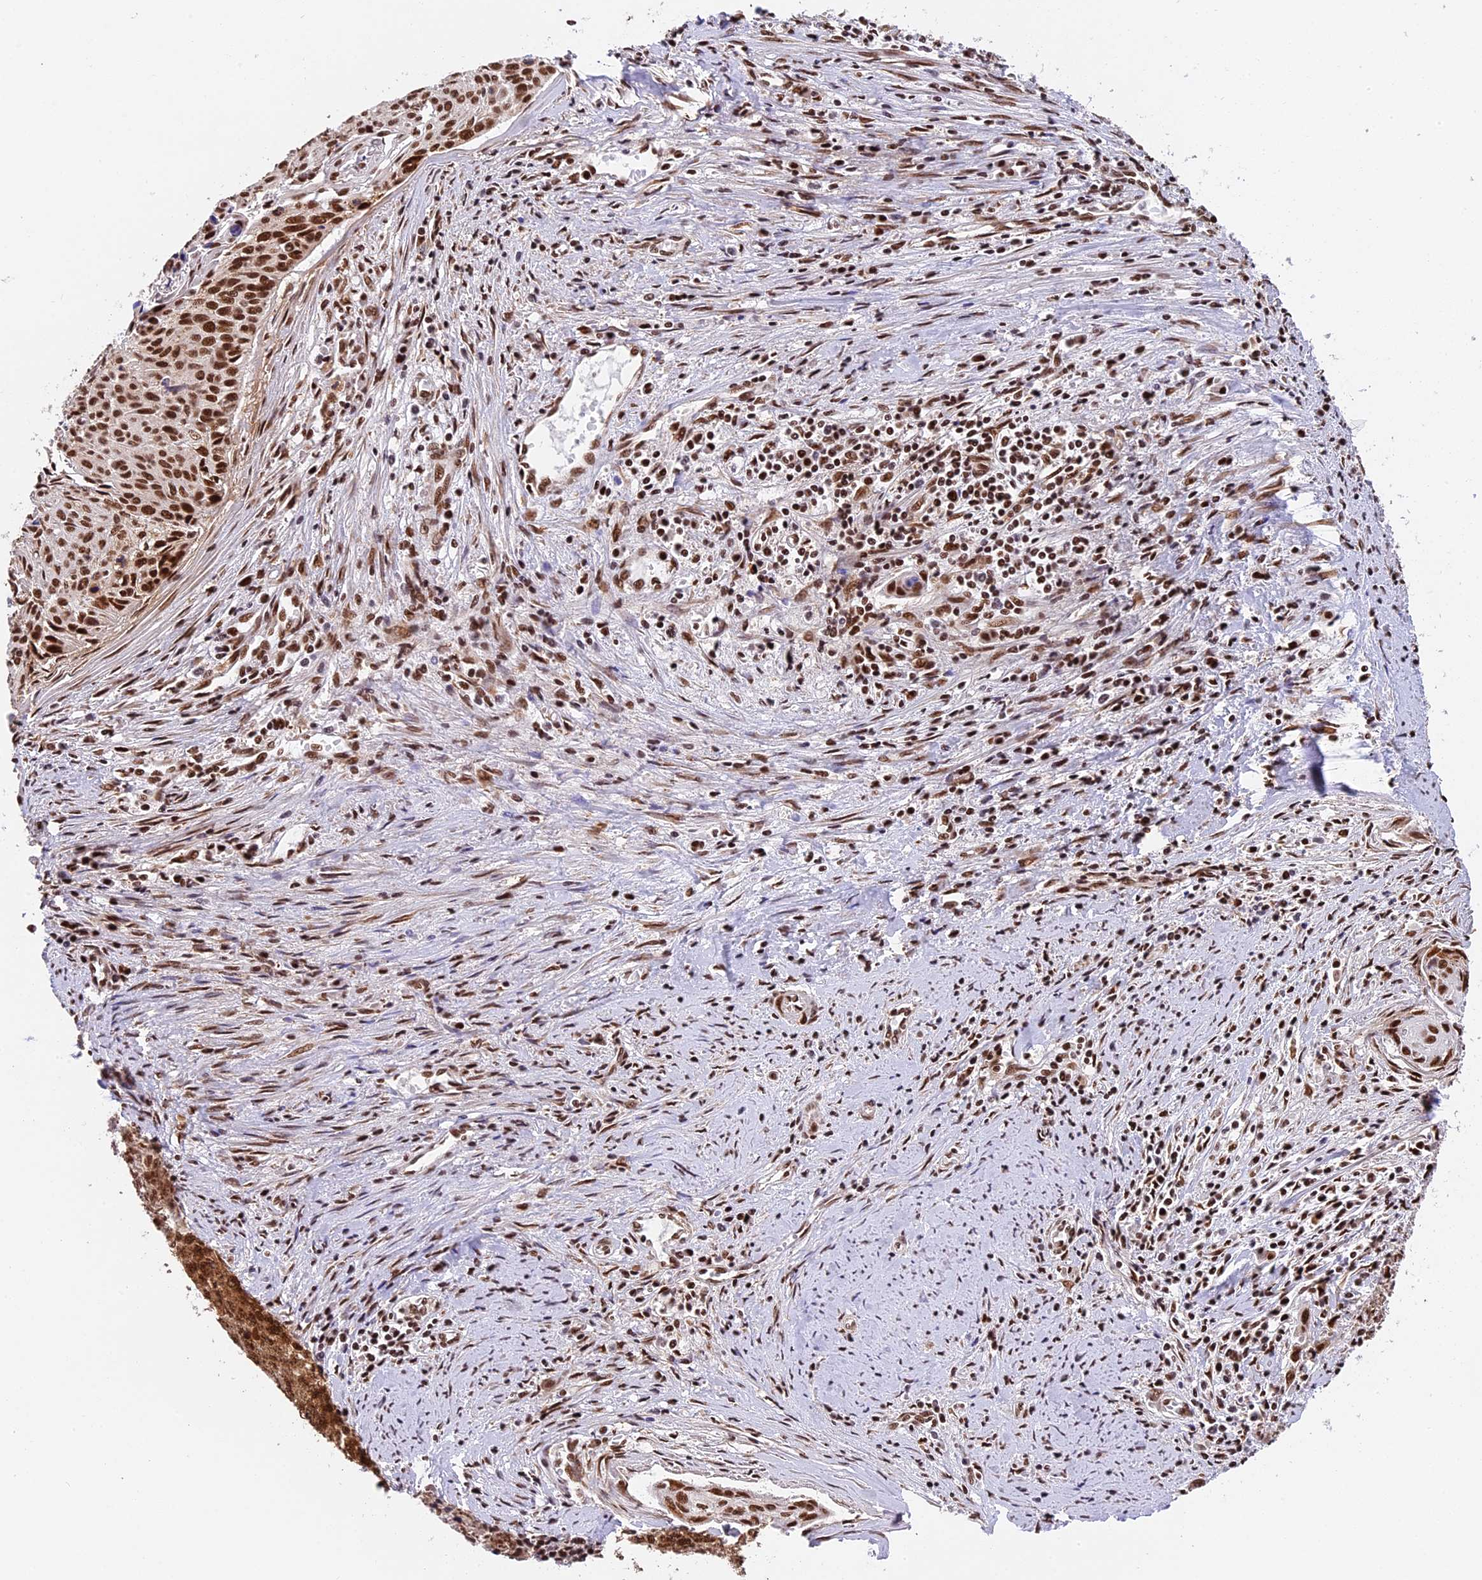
{"staining": {"intensity": "strong", "quantity": ">75%", "location": "nuclear"}, "tissue": "cervical cancer", "cell_type": "Tumor cells", "image_type": "cancer", "snomed": [{"axis": "morphology", "description": "Squamous cell carcinoma, NOS"}, {"axis": "topography", "description": "Cervix"}], "caption": "Squamous cell carcinoma (cervical) stained with DAB (3,3'-diaminobenzidine) immunohistochemistry (IHC) displays high levels of strong nuclear positivity in approximately >75% of tumor cells.", "gene": "RAMAC", "patient": {"sex": "female", "age": 55}}